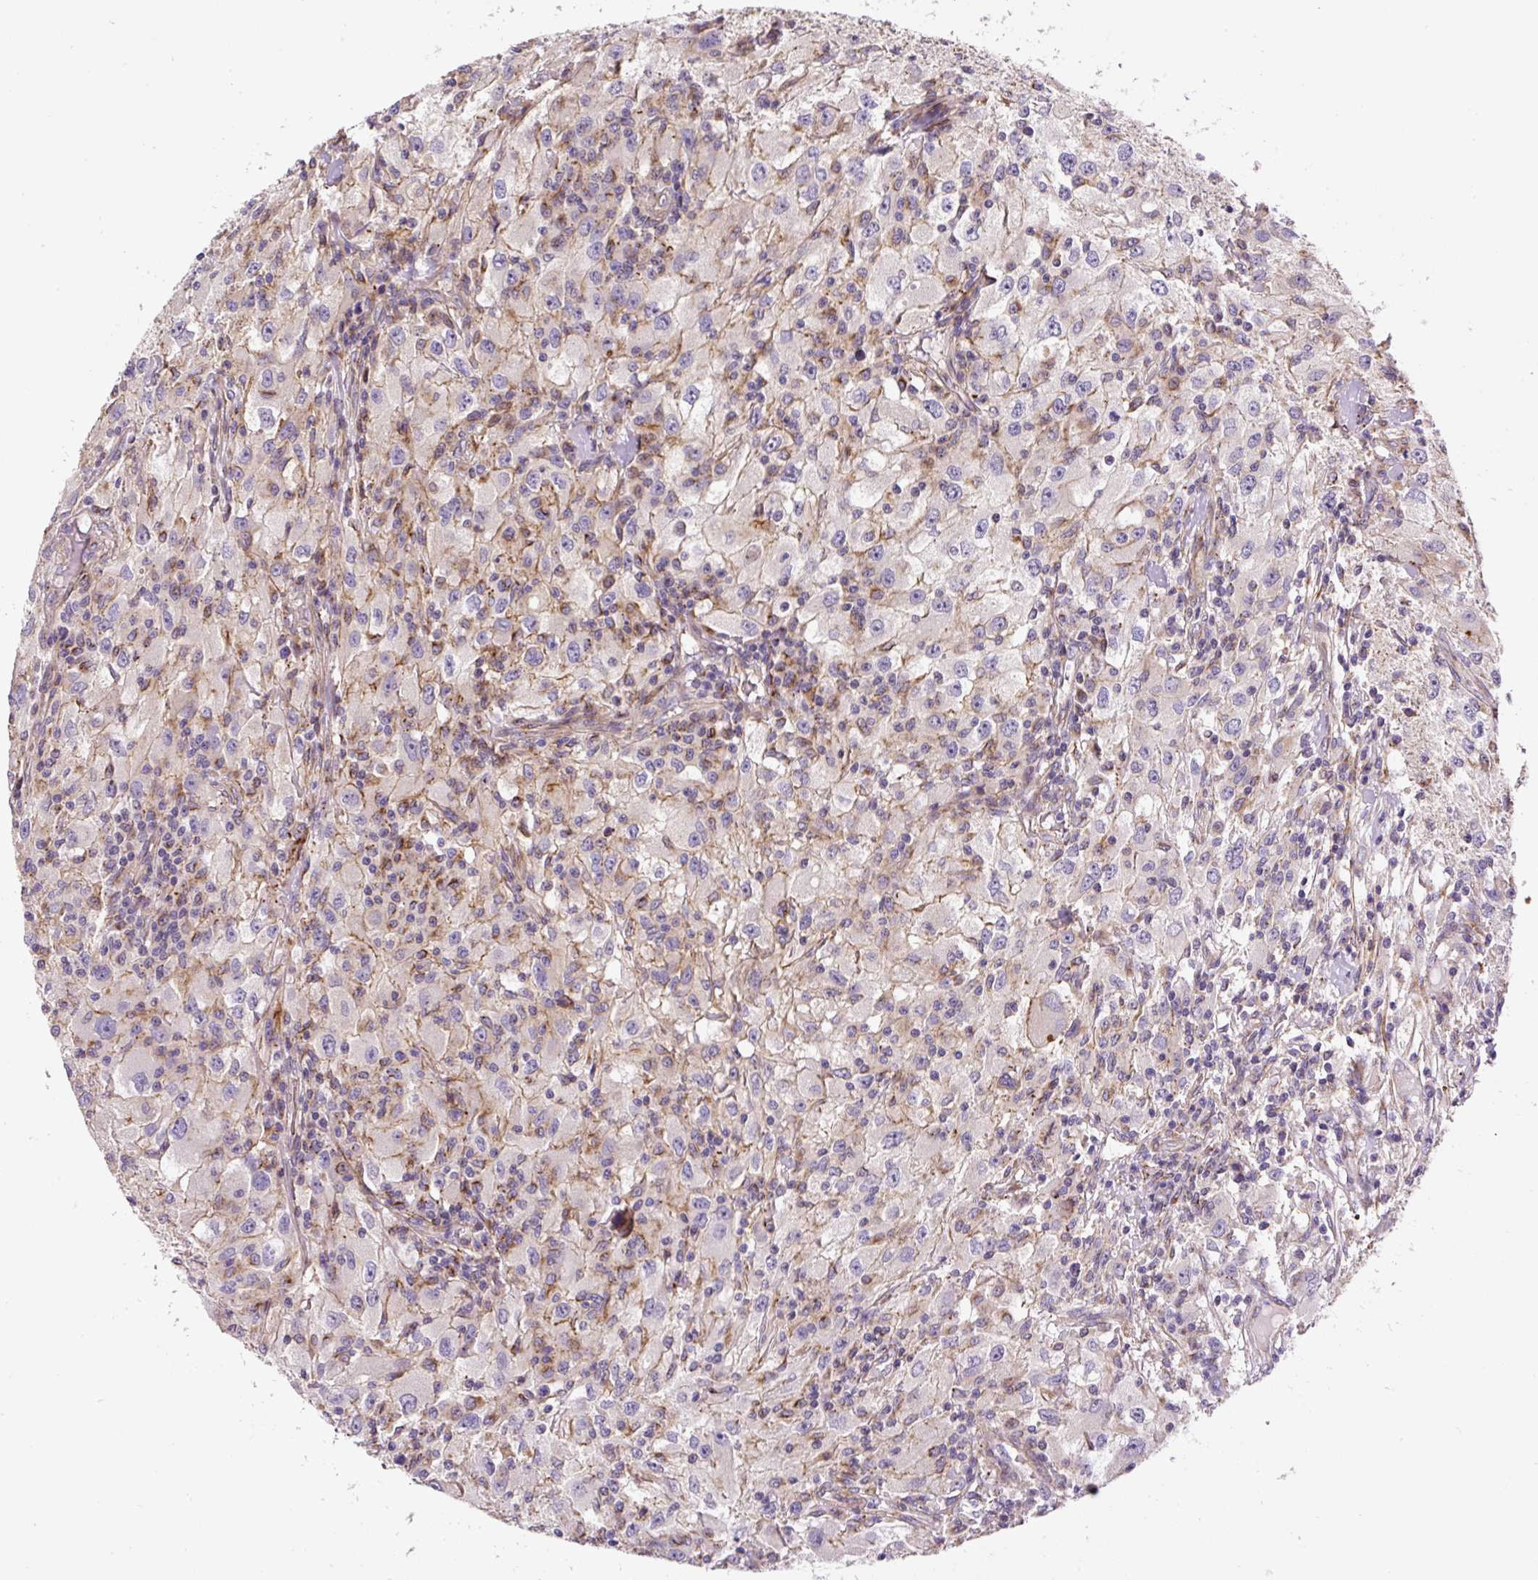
{"staining": {"intensity": "weak", "quantity": "<25%", "location": "cytoplasmic/membranous"}, "tissue": "renal cancer", "cell_type": "Tumor cells", "image_type": "cancer", "snomed": [{"axis": "morphology", "description": "Adenocarcinoma, NOS"}, {"axis": "topography", "description": "Kidney"}], "caption": "High magnification brightfield microscopy of adenocarcinoma (renal) stained with DAB (brown) and counterstained with hematoxylin (blue): tumor cells show no significant staining.", "gene": "RNF170", "patient": {"sex": "female", "age": 67}}